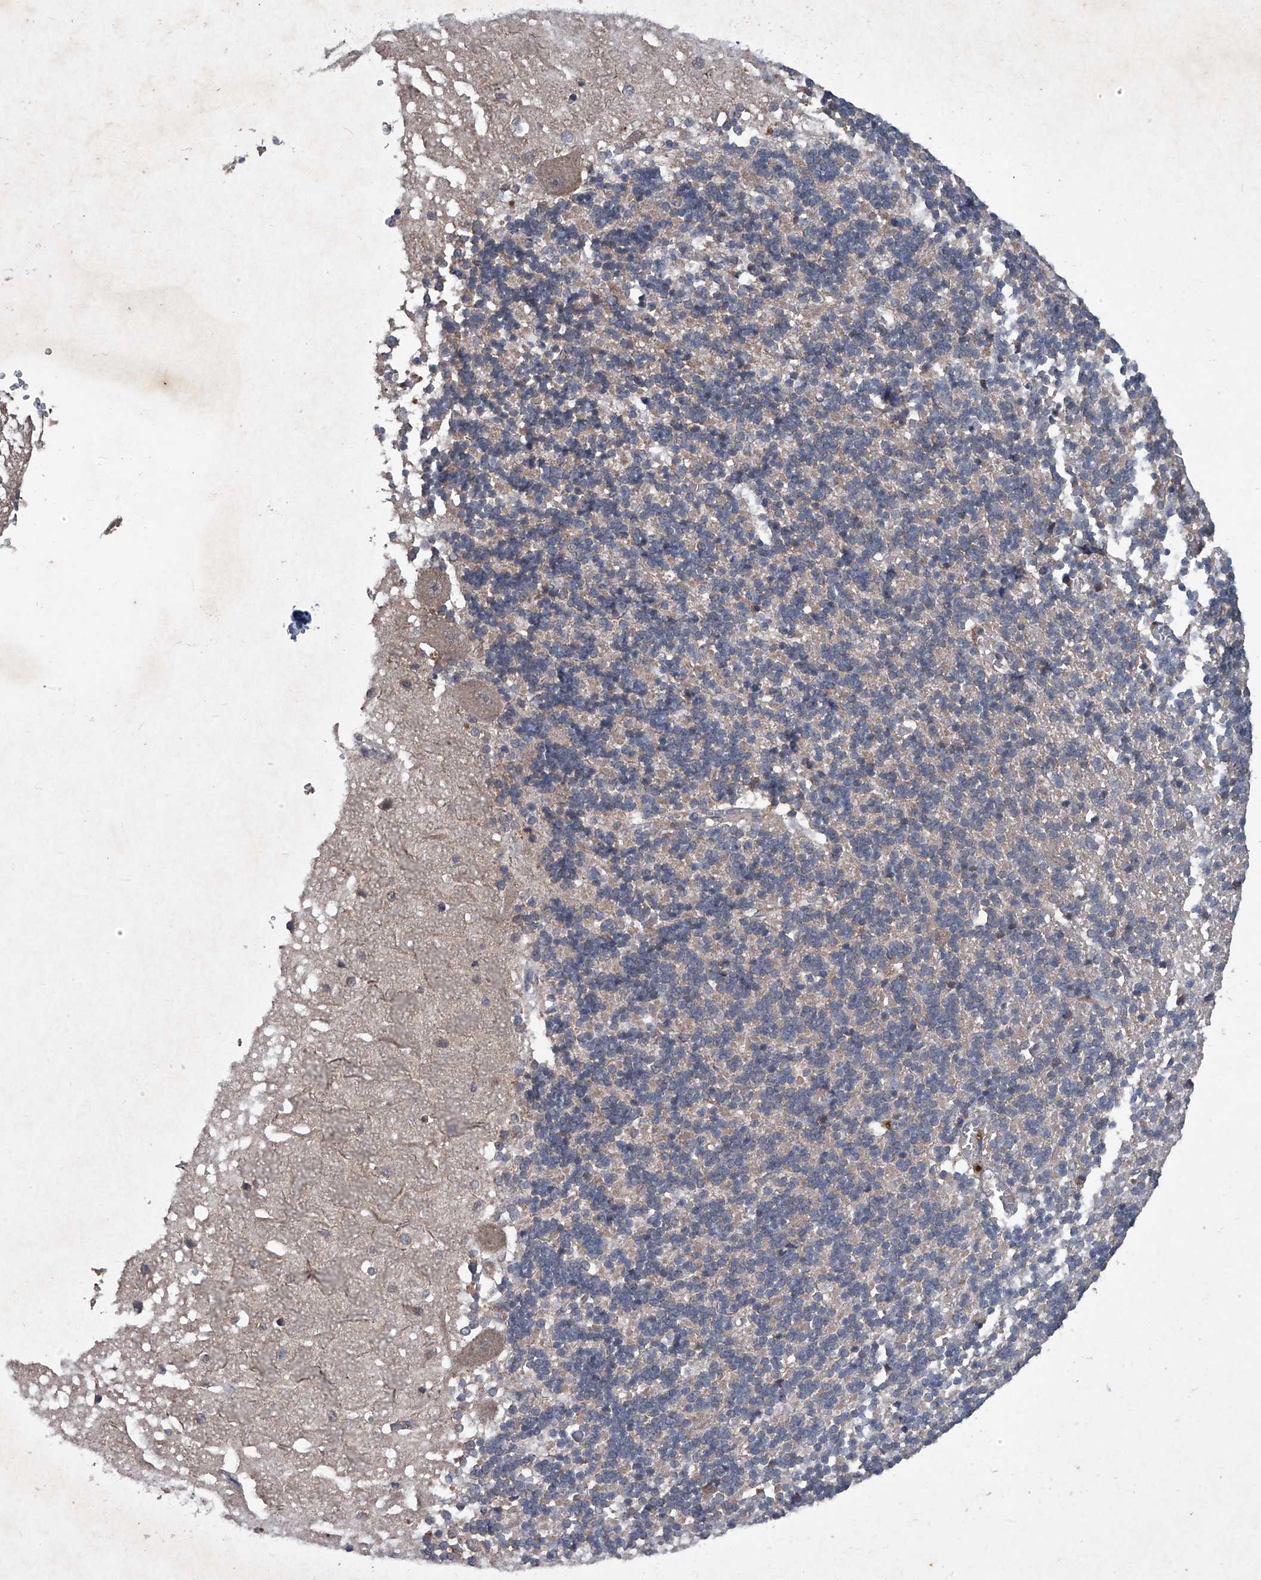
{"staining": {"intensity": "negative", "quantity": "none", "location": "none"}, "tissue": "cerebellum", "cell_type": "Cells in granular layer", "image_type": "normal", "snomed": [{"axis": "morphology", "description": "Normal tissue, NOS"}, {"axis": "topography", "description": "Cerebellum"}], "caption": "DAB (3,3'-diaminobenzidine) immunohistochemical staining of unremarkable human cerebellum exhibits no significant expression in cells in granular layer. (DAB immunohistochemistry (IHC), high magnification).", "gene": "SUMF2", "patient": {"sex": "male", "age": 37}}